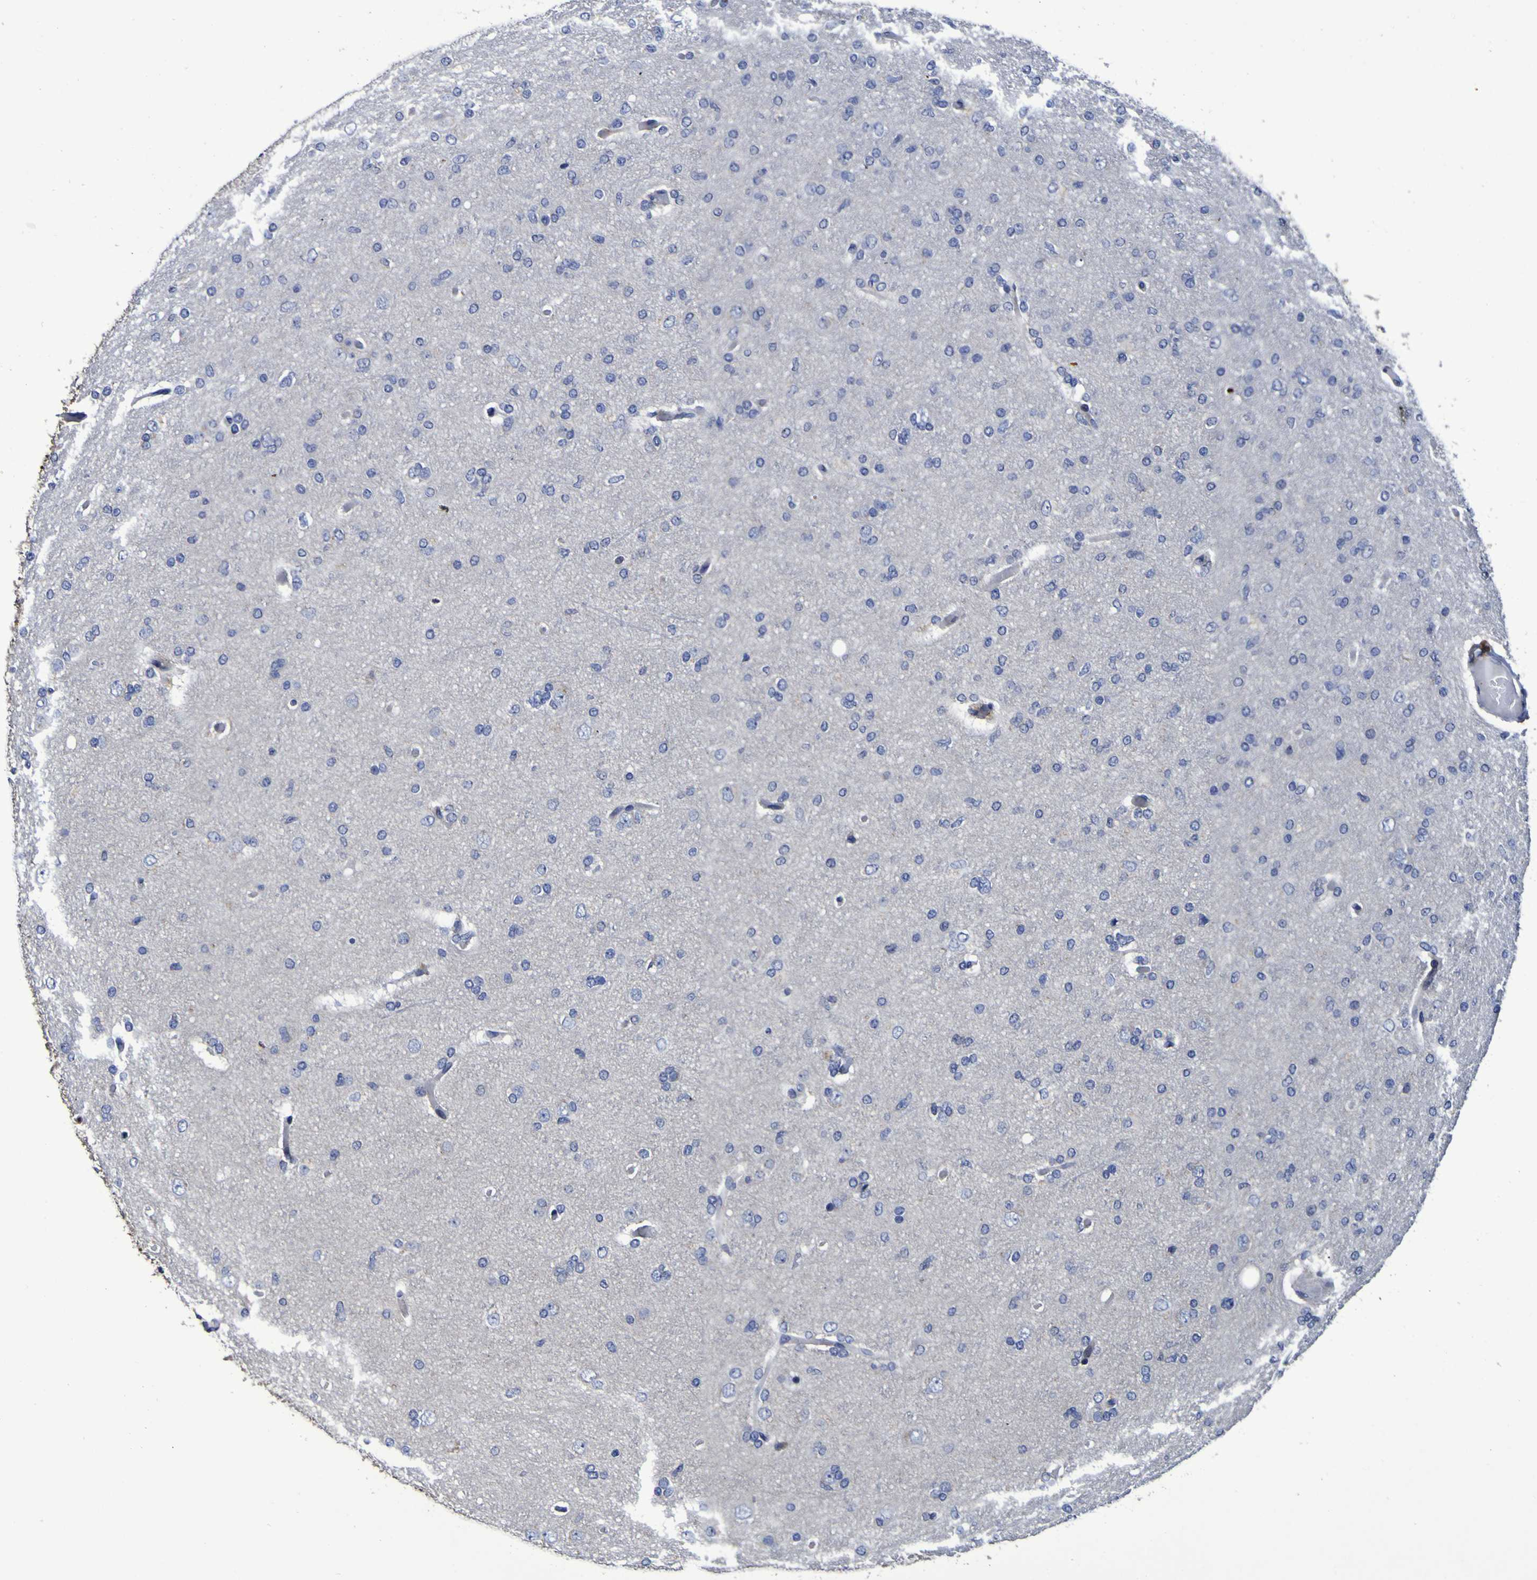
{"staining": {"intensity": "negative", "quantity": "none", "location": "none"}, "tissue": "glioma", "cell_type": "Tumor cells", "image_type": "cancer", "snomed": [{"axis": "morphology", "description": "Glioma, malignant, High grade"}, {"axis": "topography", "description": "Cerebral cortex"}], "caption": "There is no significant expression in tumor cells of high-grade glioma (malignant).", "gene": "P3H1", "patient": {"sex": "female", "age": 36}}